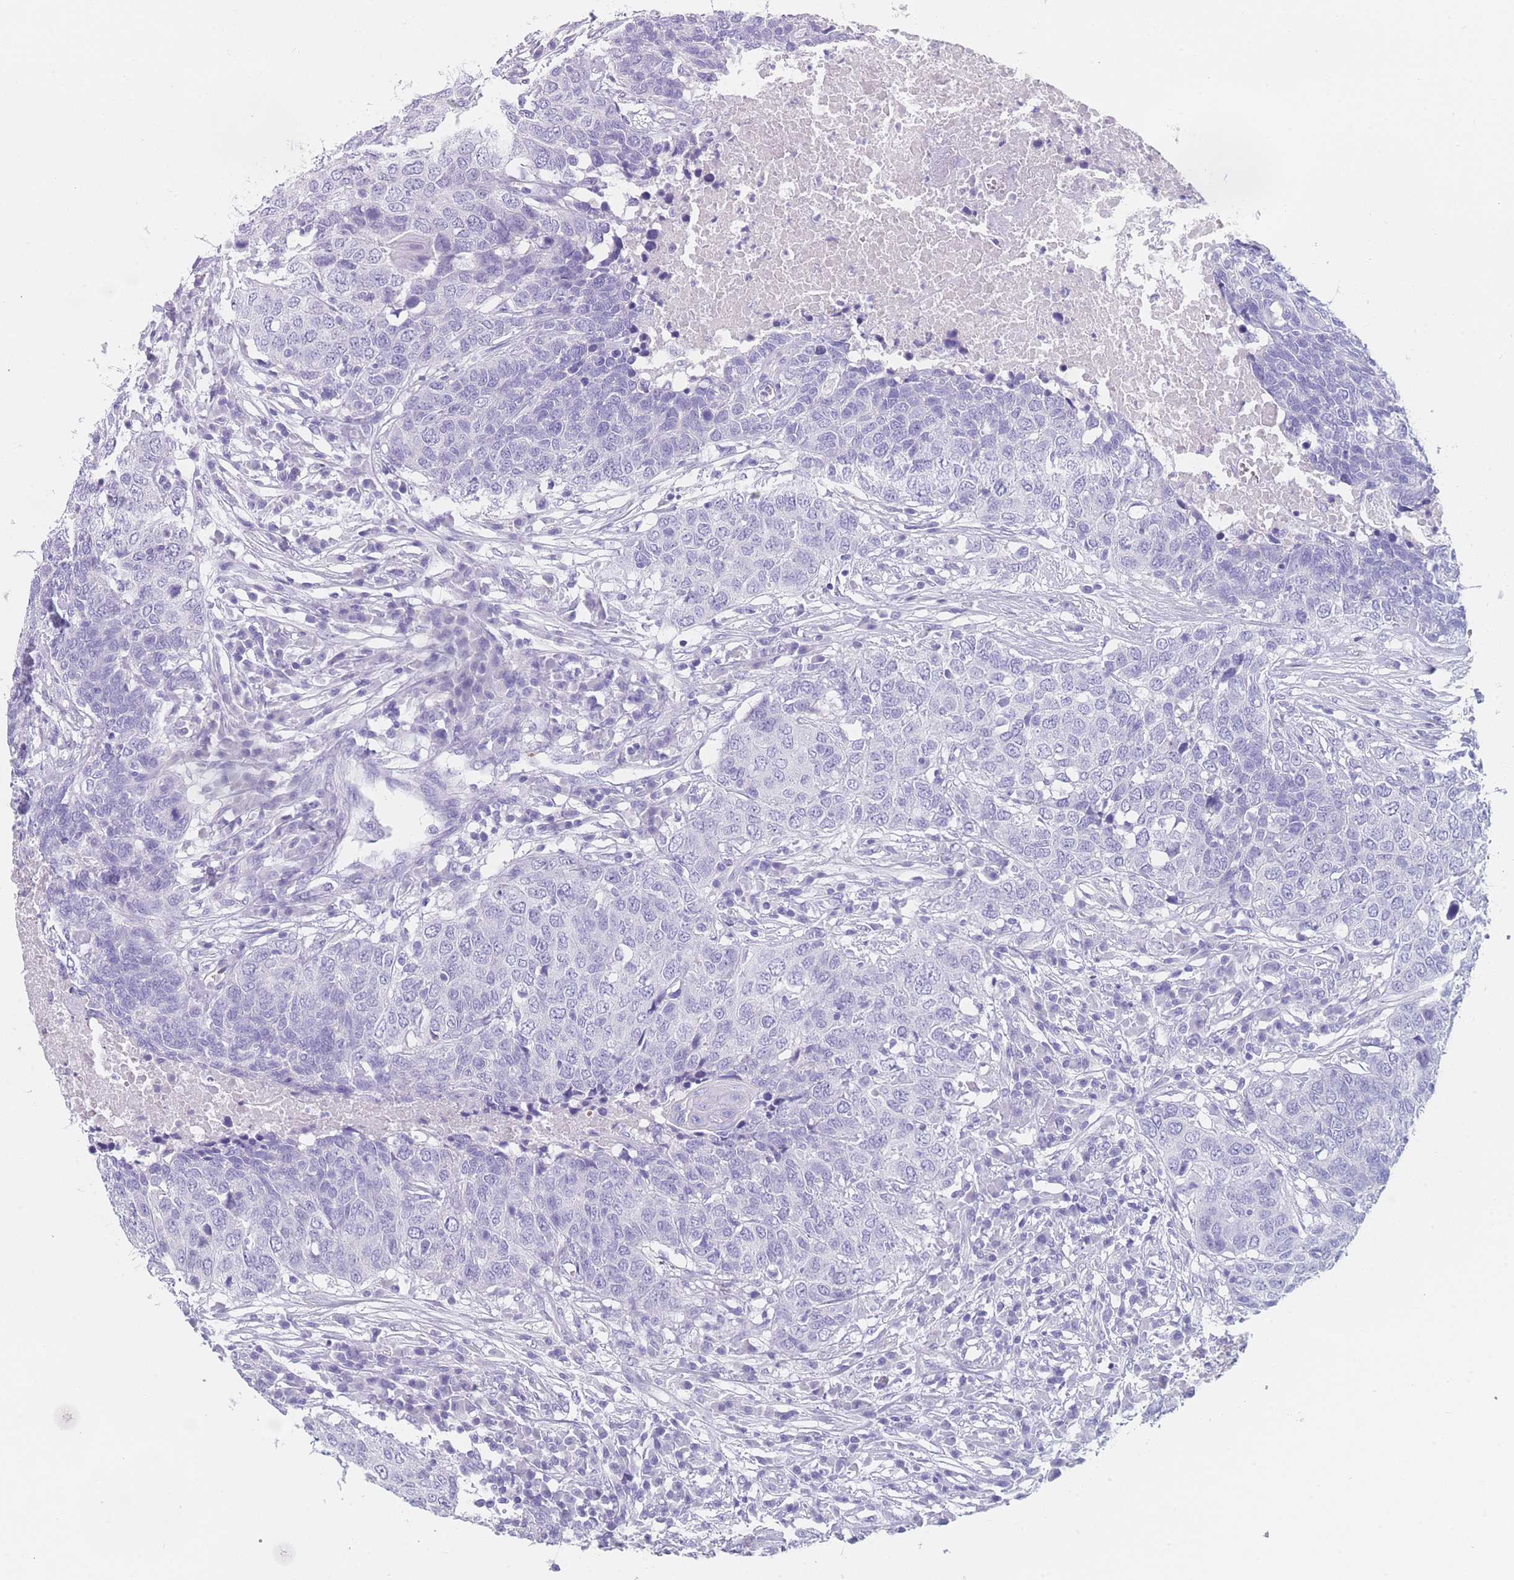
{"staining": {"intensity": "negative", "quantity": "none", "location": "none"}, "tissue": "head and neck cancer", "cell_type": "Tumor cells", "image_type": "cancer", "snomed": [{"axis": "morphology", "description": "Squamous cell carcinoma, NOS"}, {"axis": "topography", "description": "Head-Neck"}], "caption": "Immunohistochemistry (IHC) photomicrograph of head and neck cancer (squamous cell carcinoma) stained for a protein (brown), which exhibits no expression in tumor cells.", "gene": "OR5D16", "patient": {"sex": "male", "age": 66}}